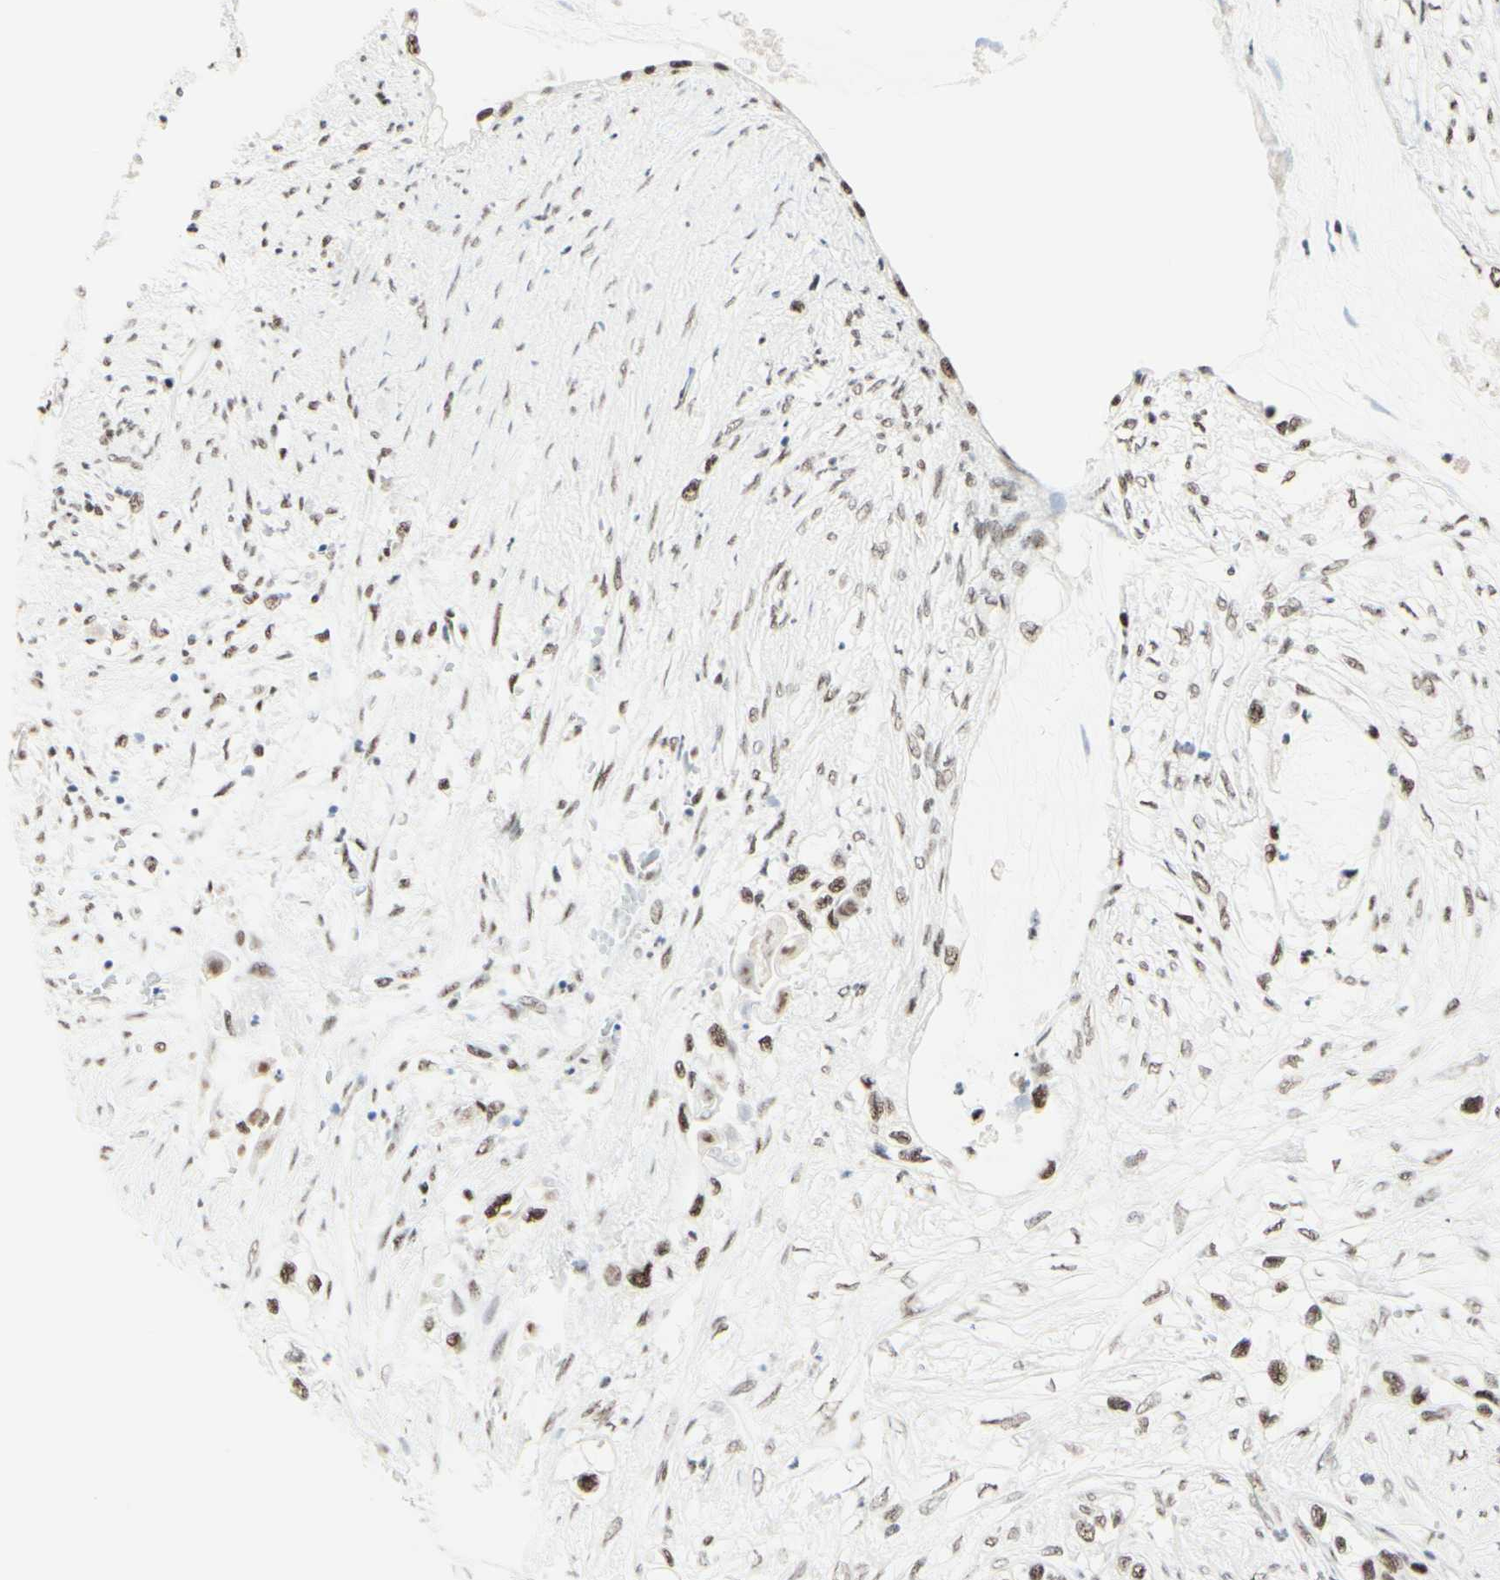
{"staining": {"intensity": "weak", "quantity": ">75%", "location": "nuclear"}, "tissue": "pancreatic cancer", "cell_type": "Tumor cells", "image_type": "cancer", "snomed": [{"axis": "morphology", "description": "Adenocarcinoma, NOS"}, {"axis": "topography", "description": "Pancreas"}], "caption": "Adenocarcinoma (pancreatic) was stained to show a protein in brown. There is low levels of weak nuclear positivity in about >75% of tumor cells.", "gene": "WTAP", "patient": {"sex": "female", "age": 70}}